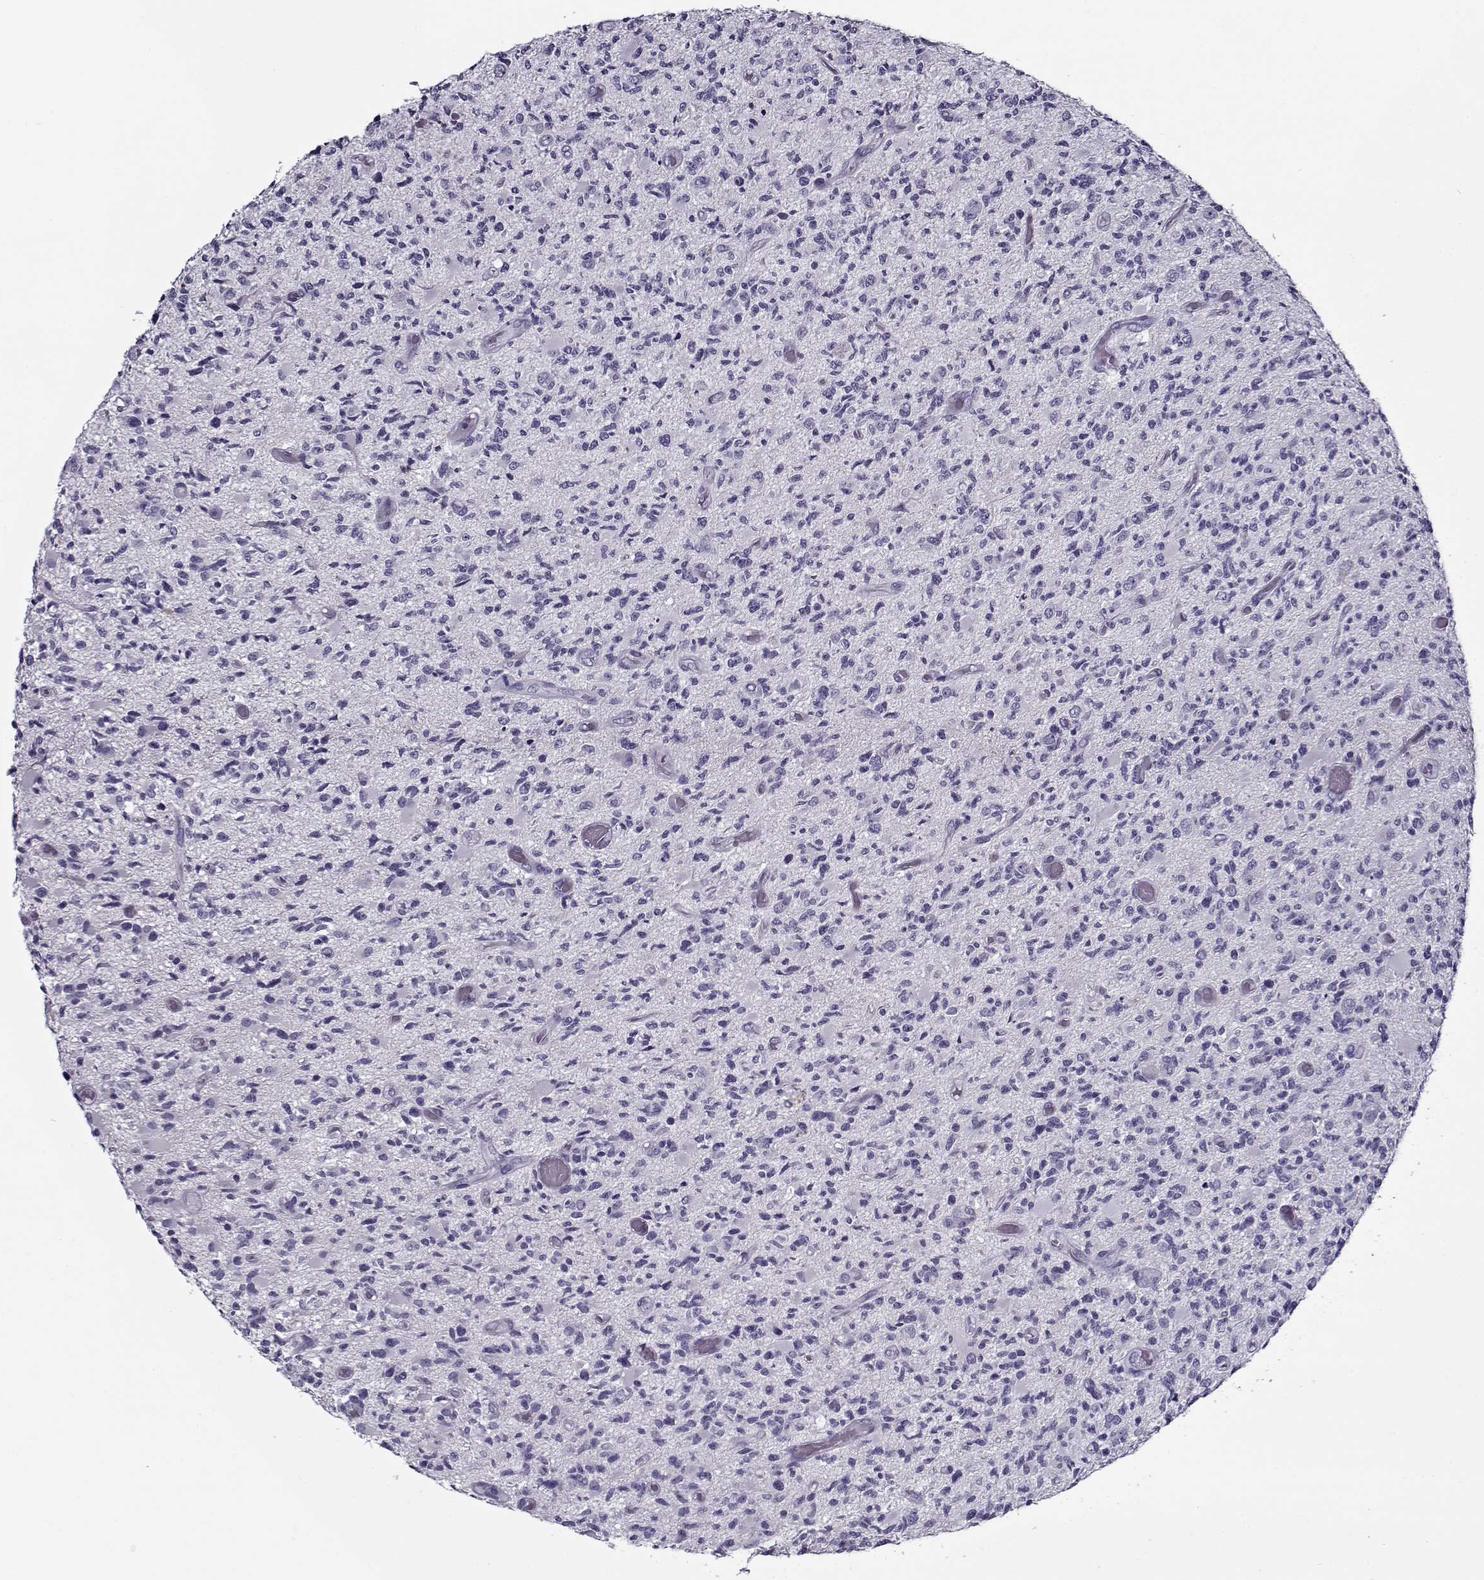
{"staining": {"intensity": "negative", "quantity": "none", "location": "none"}, "tissue": "glioma", "cell_type": "Tumor cells", "image_type": "cancer", "snomed": [{"axis": "morphology", "description": "Glioma, malignant, High grade"}, {"axis": "topography", "description": "Brain"}], "caption": "Malignant glioma (high-grade) stained for a protein using immunohistochemistry shows no expression tumor cells.", "gene": "GAGE2A", "patient": {"sex": "female", "age": 63}}